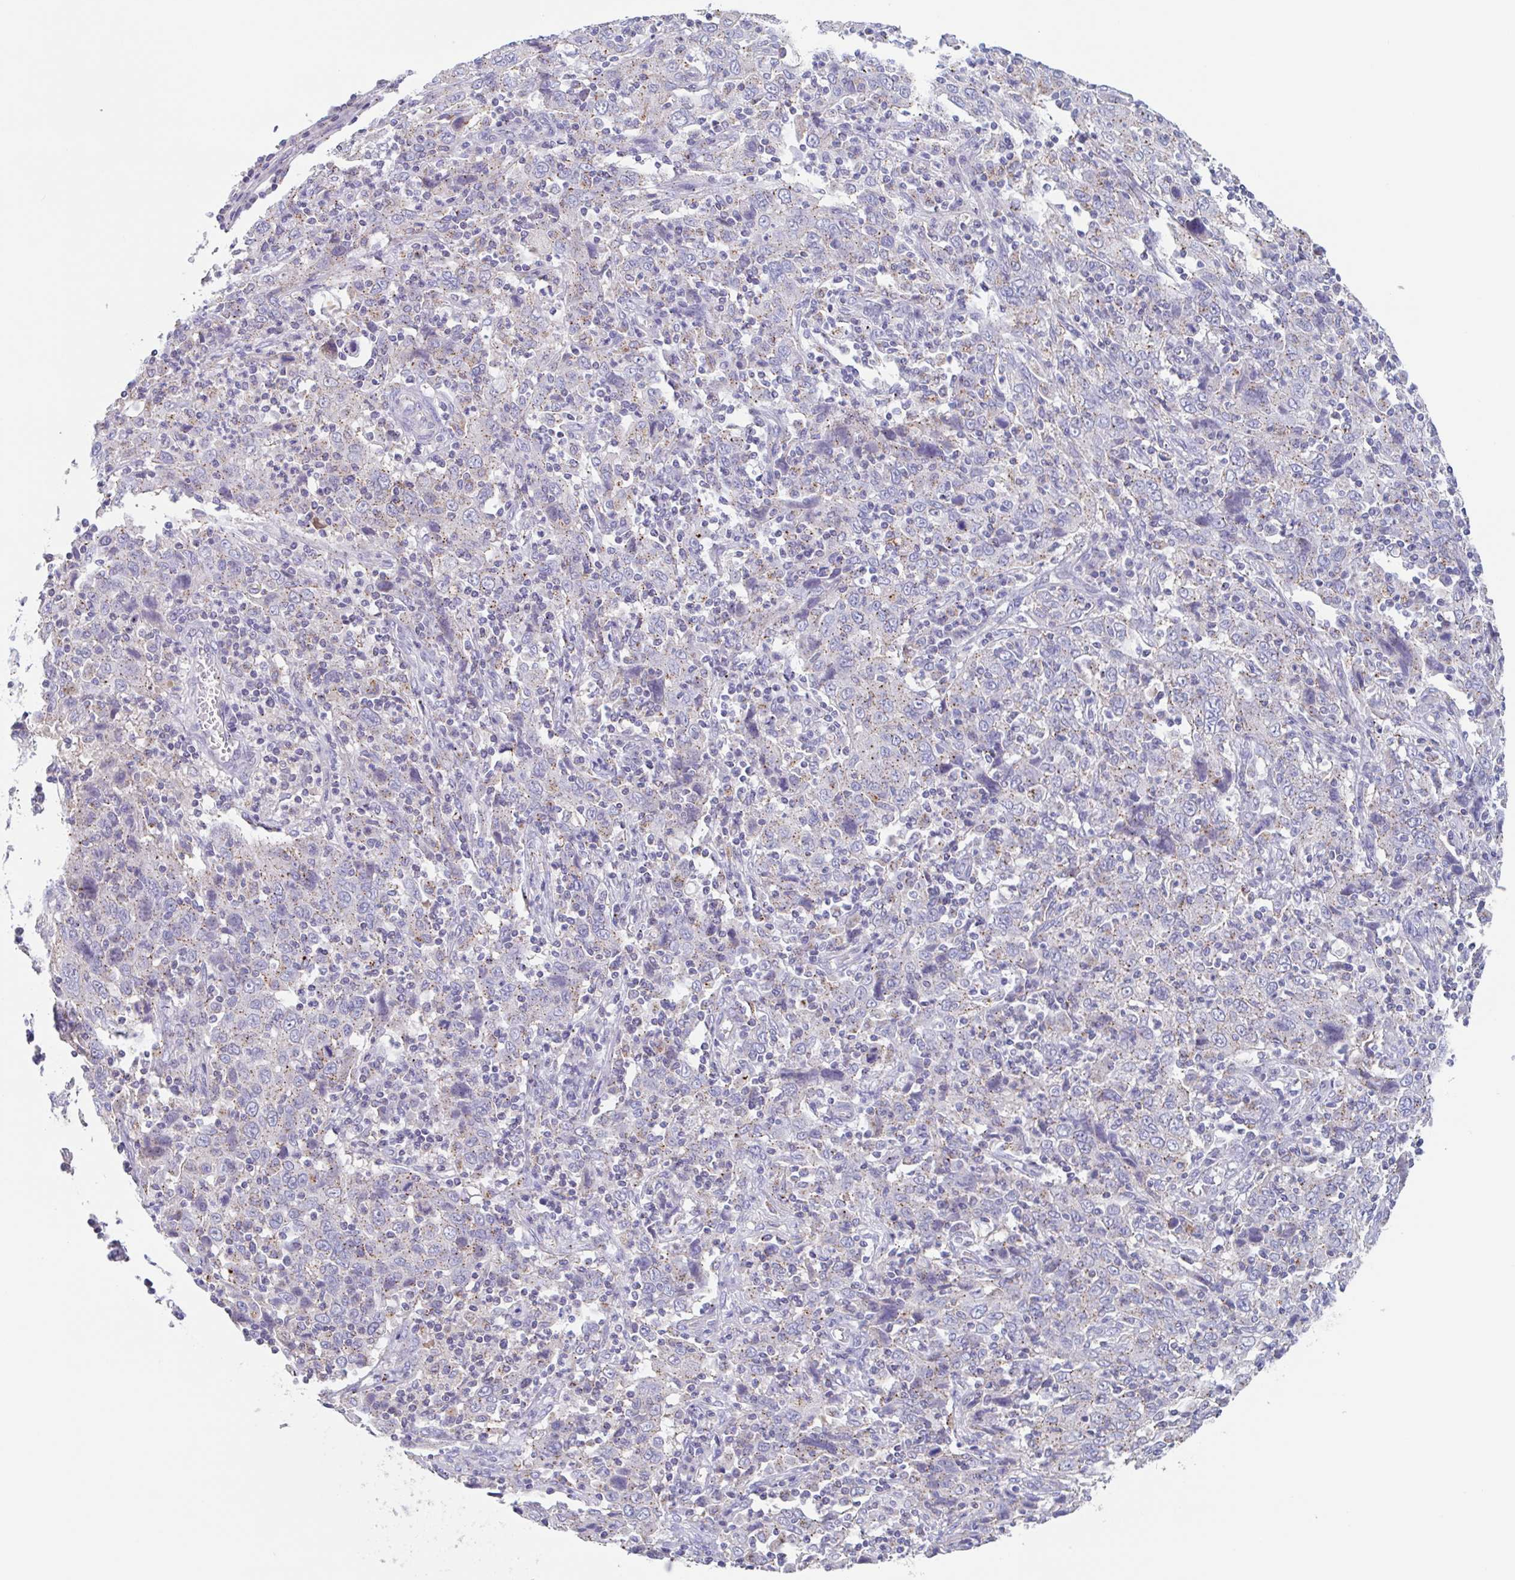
{"staining": {"intensity": "moderate", "quantity": "<25%", "location": "cytoplasmic/membranous"}, "tissue": "cervical cancer", "cell_type": "Tumor cells", "image_type": "cancer", "snomed": [{"axis": "morphology", "description": "Squamous cell carcinoma, NOS"}, {"axis": "topography", "description": "Cervix"}], "caption": "IHC histopathology image of neoplastic tissue: human cervical cancer (squamous cell carcinoma) stained using IHC reveals low levels of moderate protein expression localized specifically in the cytoplasmic/membranous of tumor cells, appearing as a cytoplasmic/membranous brown color.", "gene": "CHMP5", "patient": {"sex": "female", "age": 46}}